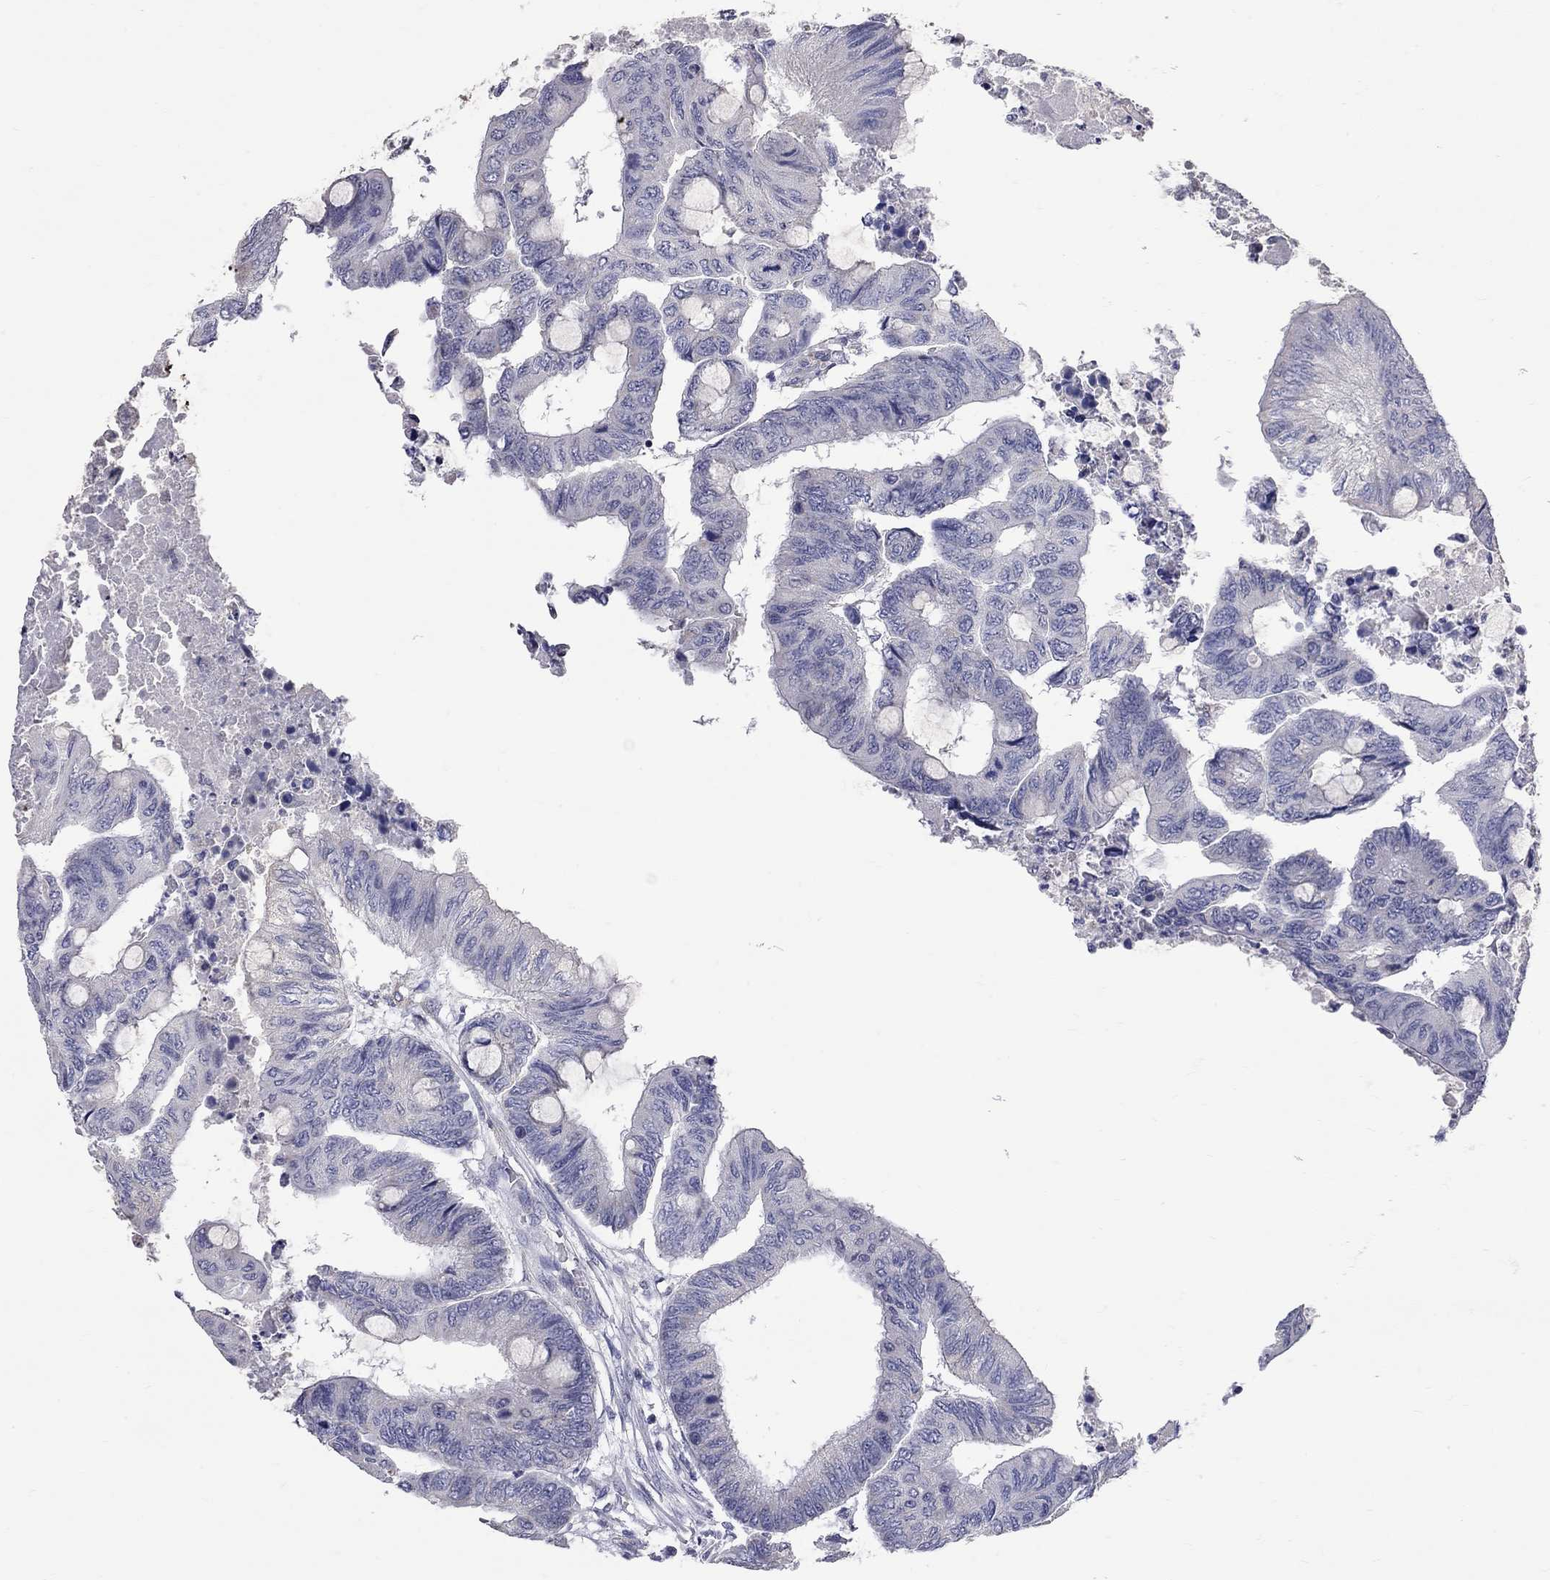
{"staining": {"intensity": "negative", "quantity": "none", "location": "none"}, "tissue": "colorectal cancer", "cell_type": "Tumor cells", "image_type": "cancer", "snomed": [{"axis": "morphology", "description": "Normal tissue, NOS"}, {"axis": "morphology", "description": "Adenocarcinoma, NOS"}, {"axis": "topography", "description": "Rectum"}, {"axis": "topography", "description": "Peripheral nerve tissue"}], "caption": "Tumor cells show no significant staining in adenocarcinoma (colorectal).", "gene": "OPRK1", "patient": {"sex": "male", "age": 92}}